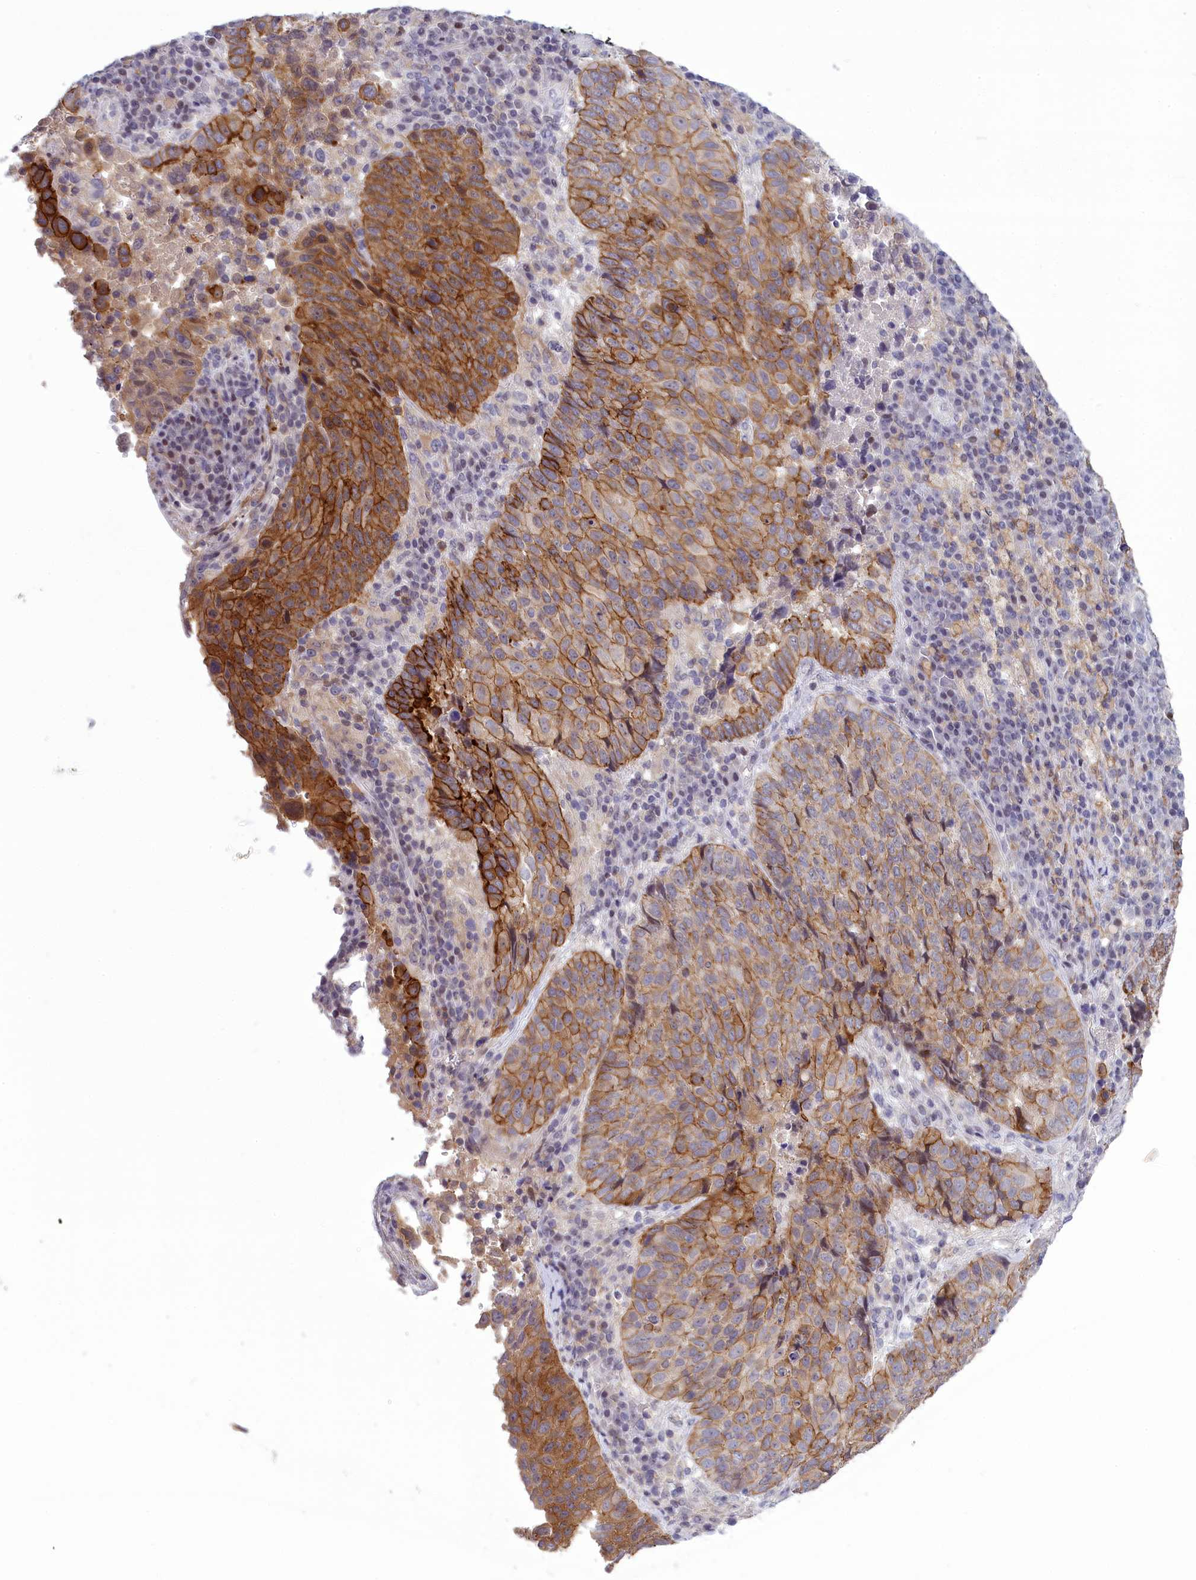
{"staining": {"intensity": "moderate", "quantity": ">75%", "location": "cytoplasmic/membranous"}, "tissue": "lung cancer", "cell_type": "Tumor cells", "image_type": "cancer", "snomed": [{"axis": "morphology", "description": "Squamous cell carcinoma, NOS"}, {"axis": "topography", "description": "Lung"}], "caption": "Moderate cytoplasmic/membranous staining for a protein is seen in about >75% of tumor cells of lung squamous cell carcinoma using immunohistochemistry.", "gene": "CORO2A", "patient": {"sex": "male", "age": 73}}